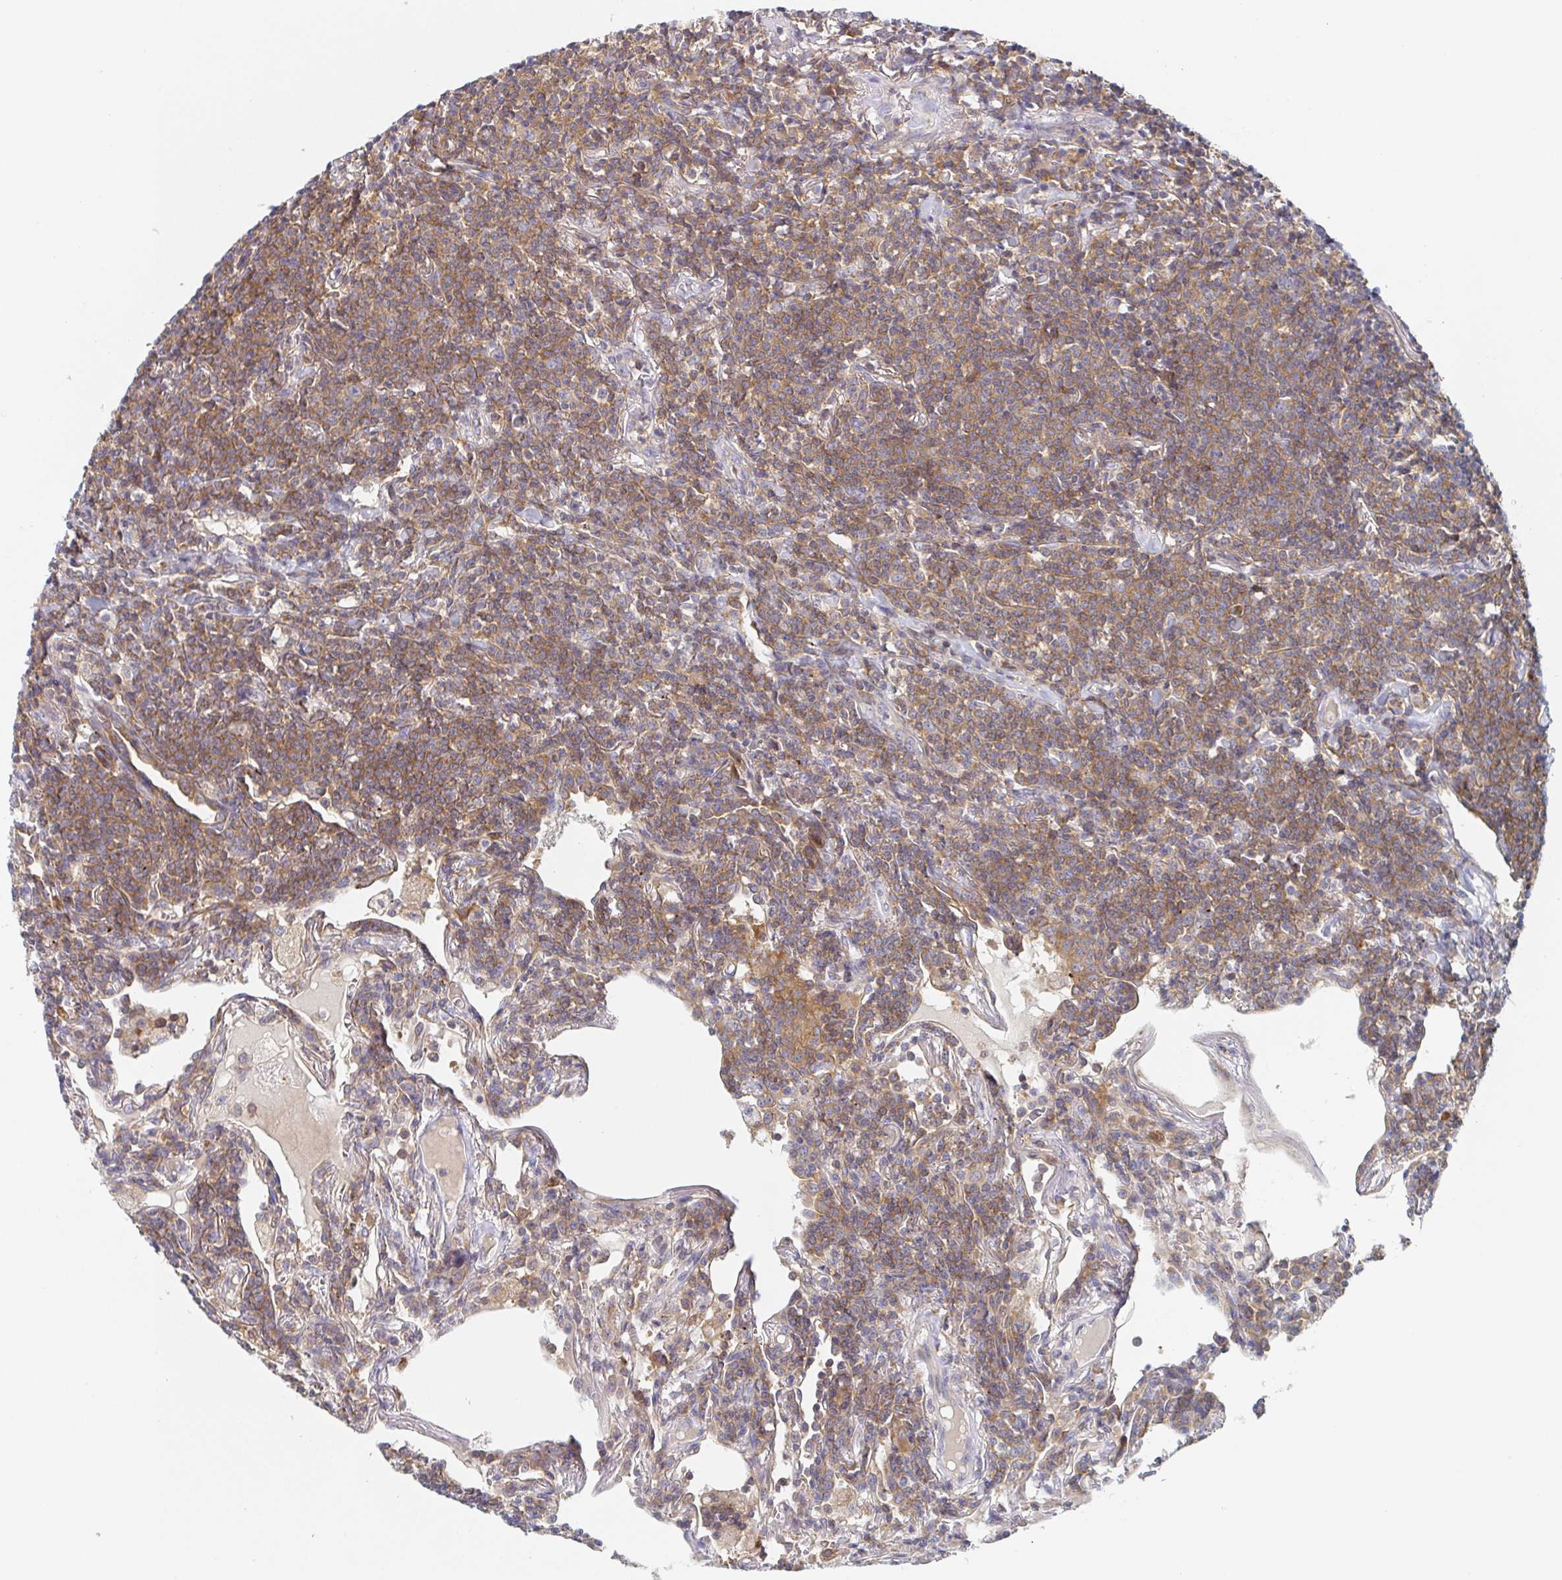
{"staining": {"intensity": "moderate", "quantity": ">75%", "location": "cytoplasmic/membranous"}, "tissue": "lymphoma", "cell_type": "Tumor cells", "image_type": "cancer", "snomed": [{"axis": "morphology", "description": "Malignant lymphoma, non-Hodgkin's type, Low grade"}, {"axis": "topography", "description": "Lung"}], "caption": "Lymphoma was stained to show a protein in brown. There is medium levels of moderate cytoplasmic/membranous expression in about >75% of tumor cells.", "gene": "TUFT1", "patient": {"sex": "female", "age": 71}}